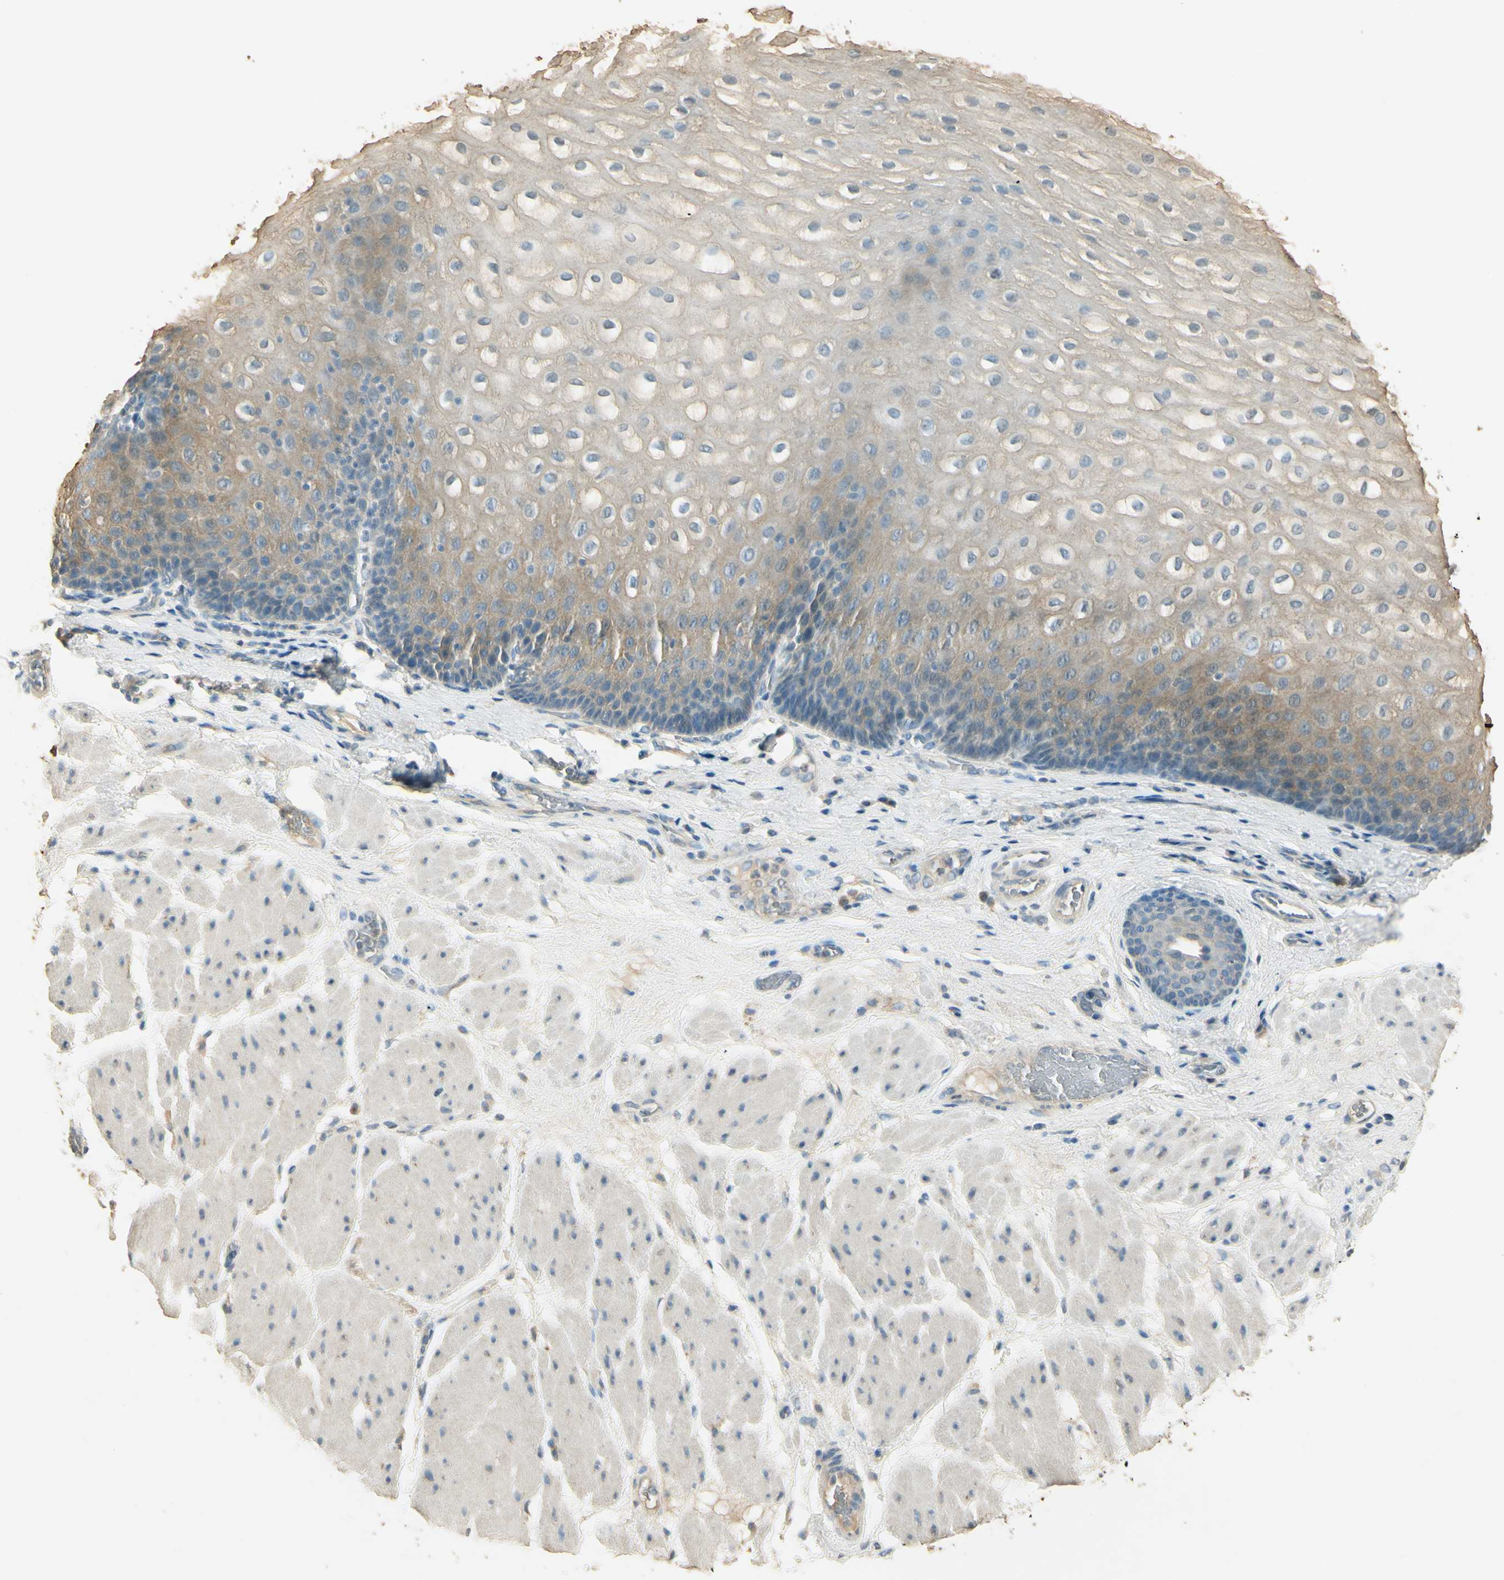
{"staining": {"intensity": "weak", "quantity": "25%-75%", "location": "cytoplasmic/membranous"}, "tissue": "esophagus", "cell_type": "Squamous epithelial cells", "image_type": "normal", "snomed": [{"axis": "morphology", "description": "Normal tissue, NOS"}, {"axis": "topography", "description": "Esophagus"}], "caption": "Protein expression analysis of unremarkable human esophagus reveals weak cytoplasmic/membranous positivity in about 25%-75% of squamous epithelial cells. The staining is performed using DAB brown chromogen to label protein expression. The nuclei are counter-stained blue using hematoxylin.", "gene": "UXS1", "patient": {"sex": "male", "age": 48}}